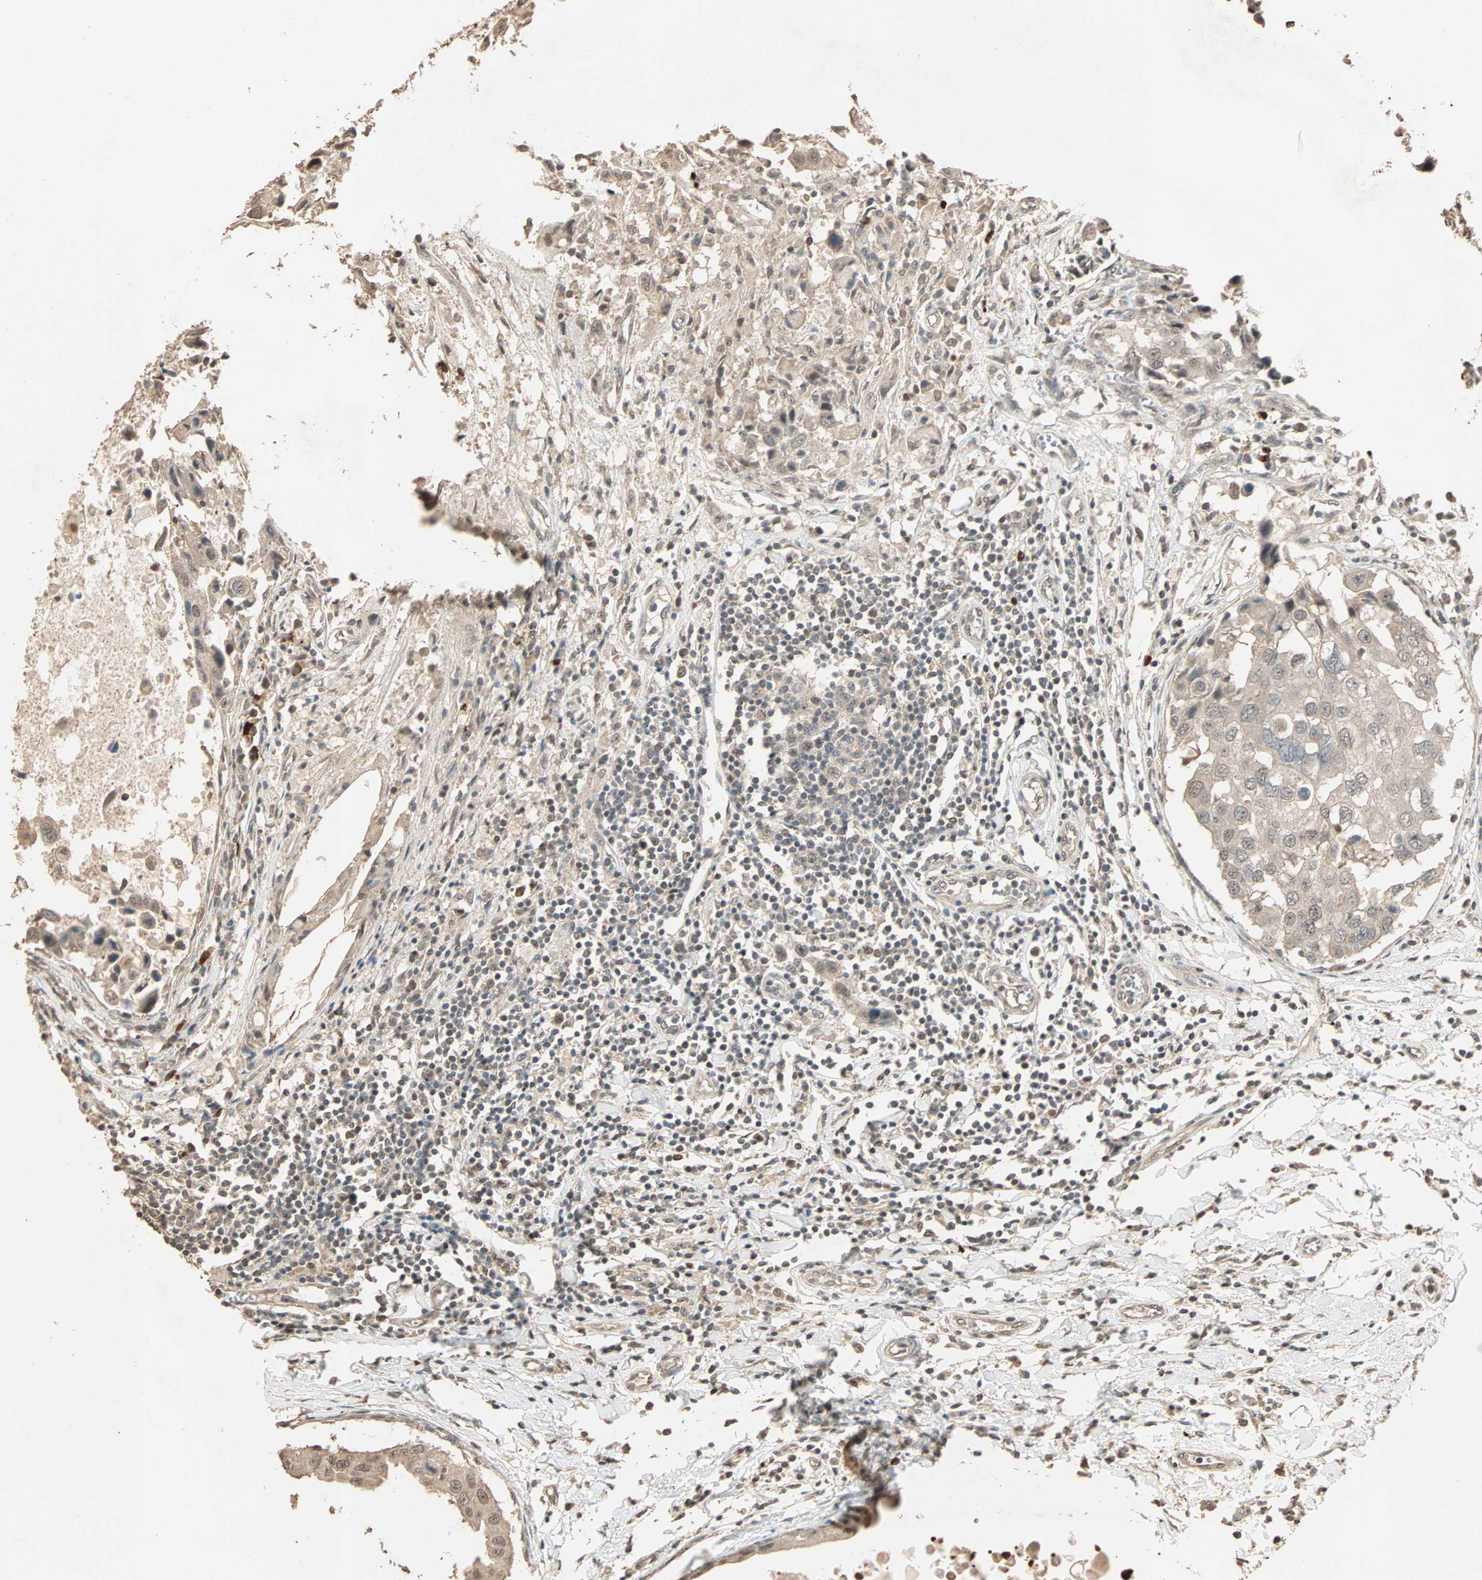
{"staining": {"intensity": "moderate", "quantity": ">75%", "location": "cytoplasmic/membranous,nuclear"}, "tissue": "breast cancer", "cell_type": "Tumor cells", "image_type": "cancer", "snomed": [{"axis": "morphology", "description": "Duct carcinoma"}, {"axis": "topography", "description": "Breast"}], "caption": "Protein staining demonstrates moderate cytoplasmic/membranous and nuclear expression in about >75% of tumor cells in breast cancer (infiltrating ductal carcinoma).", "gene": "ZBTB33", "patient": {"sex": "female", "age": 27}}